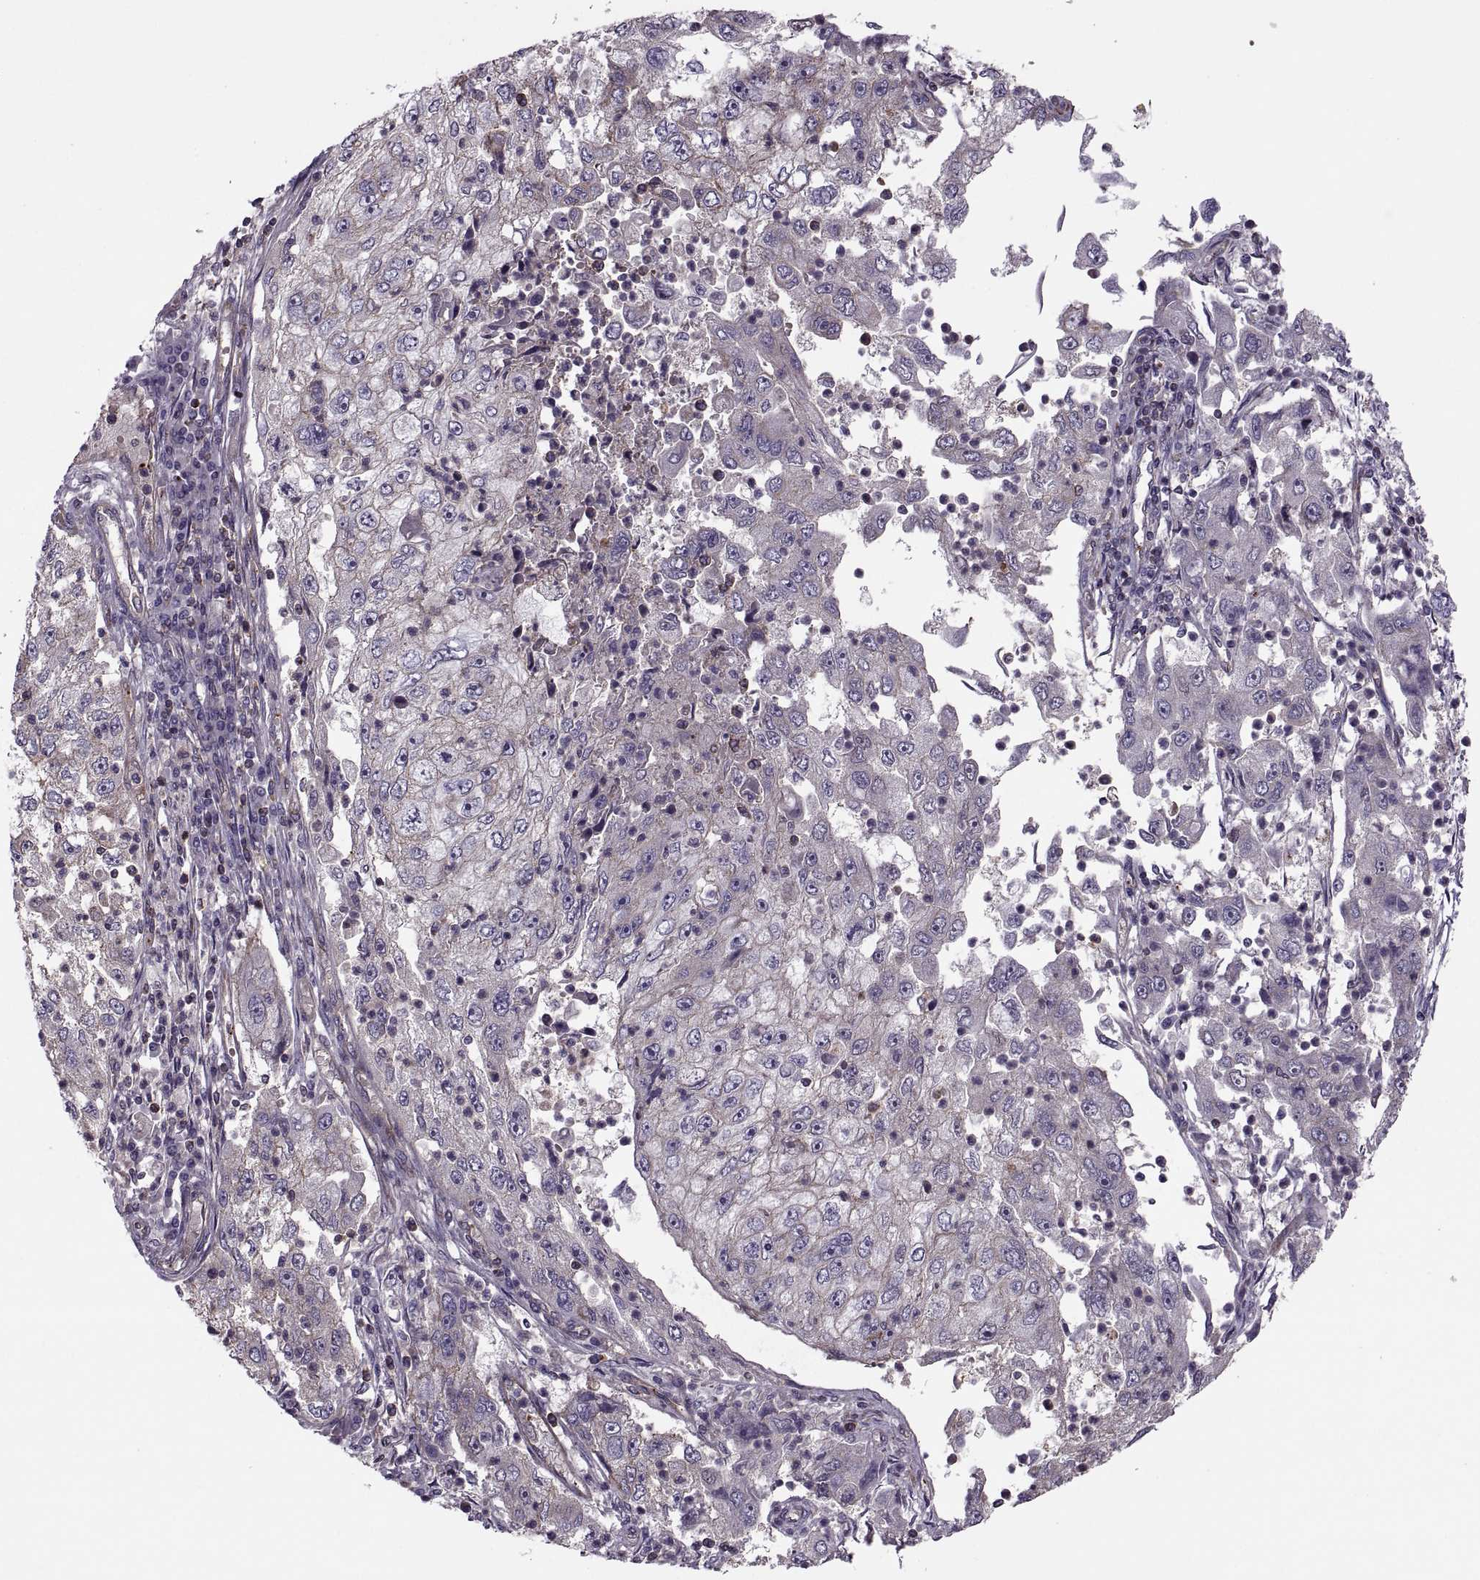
{"staining": {"intensity": "negative", "quantity": "none", "location": "none"}, "tissue": "cervical cancer", "cell_type": "Tumor cells", "image_type": "cancer", "snomed": [{"axis": "morphology", "description": "Squamous cell carcinoma, NOS"}, {"axis": "topography", "description": "Cervix"}], "caption": "DAB (3,3'-diaminobenzidine) immunohistochemical staining of human cervical cancer (squamous cell carcinoma) reveals no significant positivity in tumor cells. Nuclei are stained in blue.", "gene": "SLC2A3", "patient": {"sex": "female", "age": 36}}